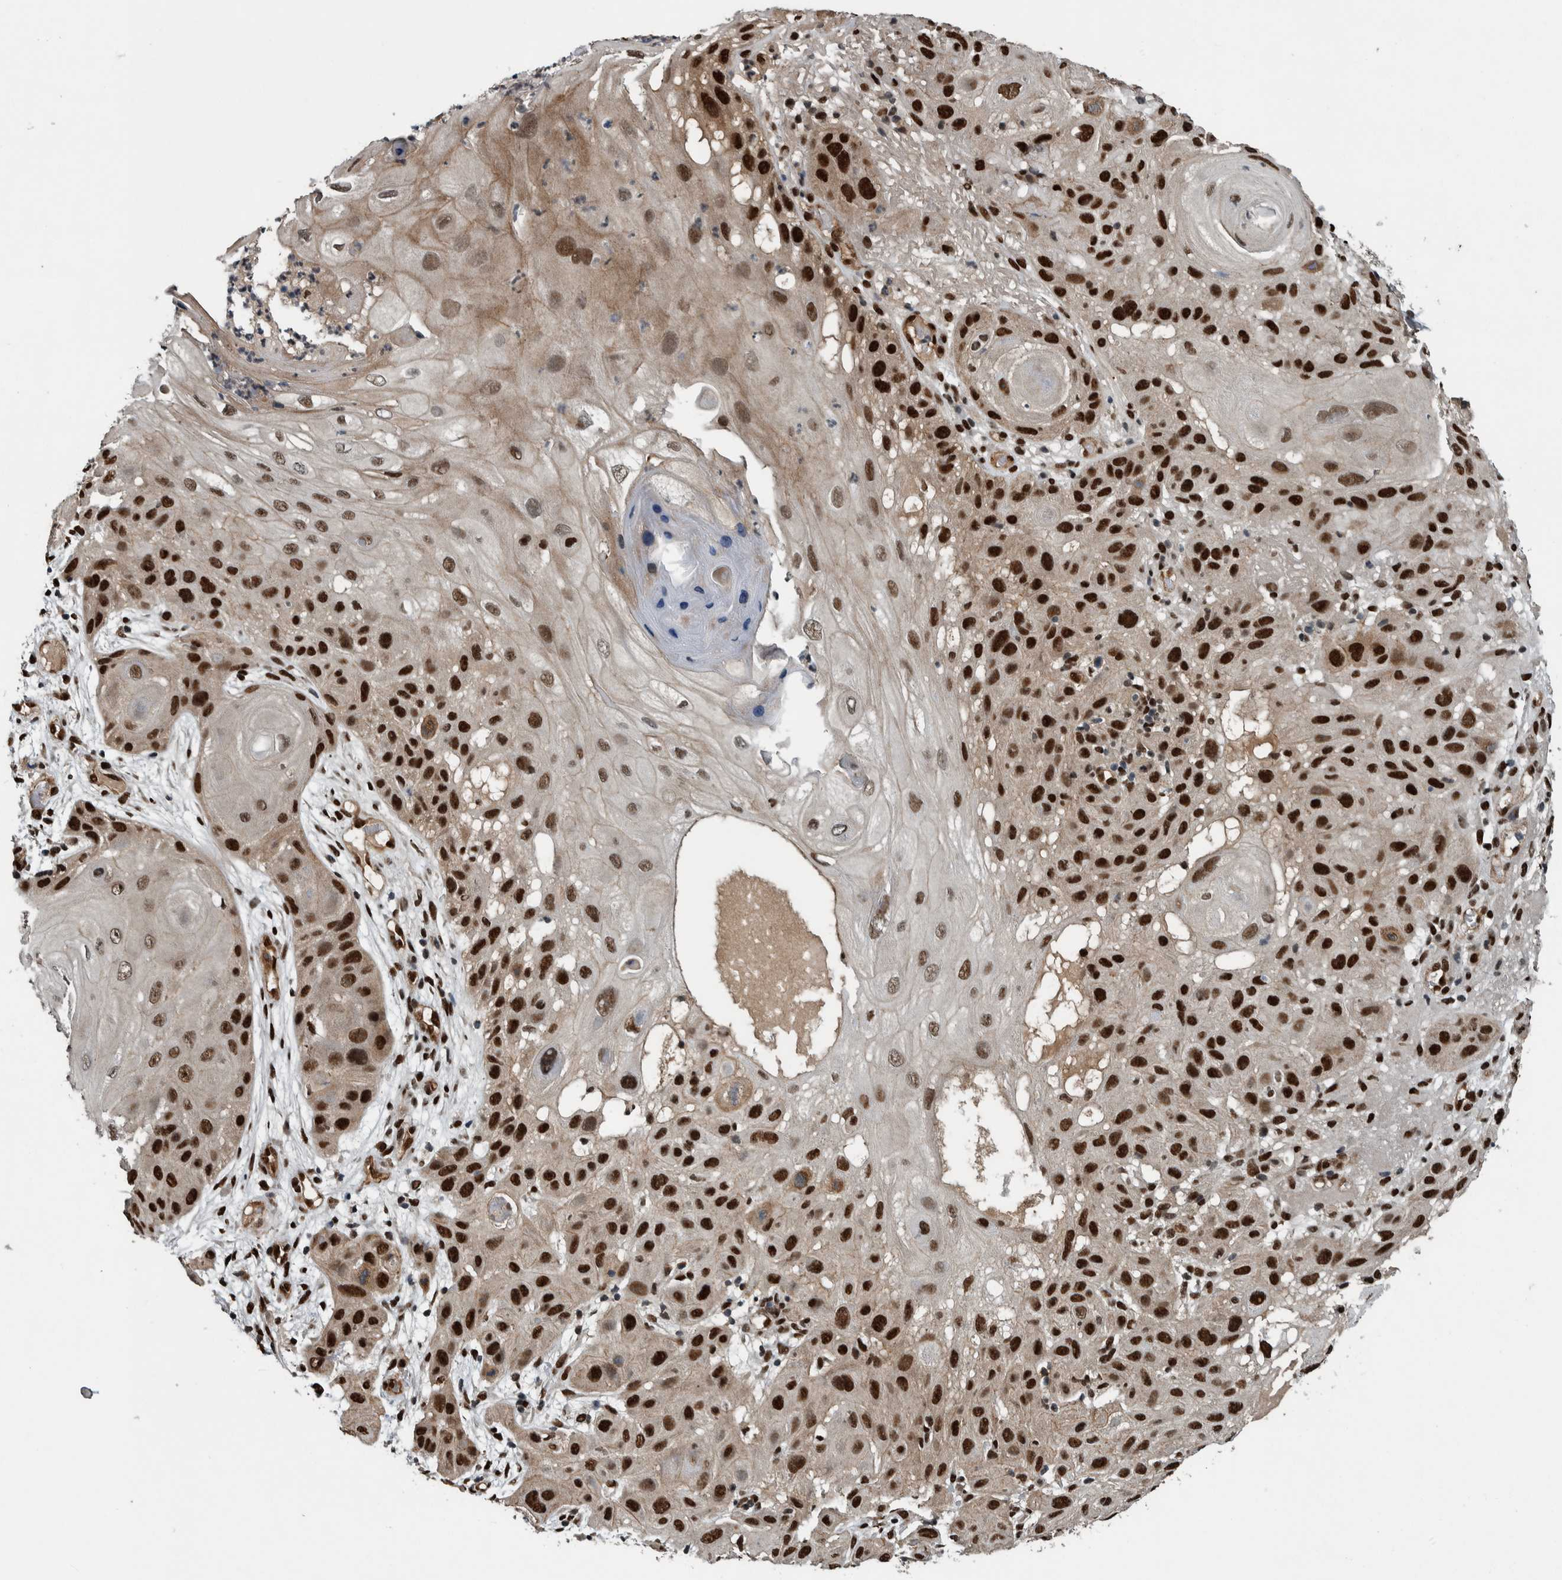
{"staining": {"intensity": "strong", "quantity": ">75%", "location": "nuclear"}, "tissue": "skin cancer", "cell_type": "Tumor cells", "image_type": "cancer", "snomed": [{"axis": "morphology", "description": "Squamous cell carcinoma, NOS"}, {"axis": "topography", "description": "Skin"}], "caption": "Brown immunohistochemical staining in human squamous cell carcinoma (skin) displays strong nuclear staining in approximately >75% of tumor cells.", "gene": "FAM135B", "patient": {"sex": "female", "age": 96}}